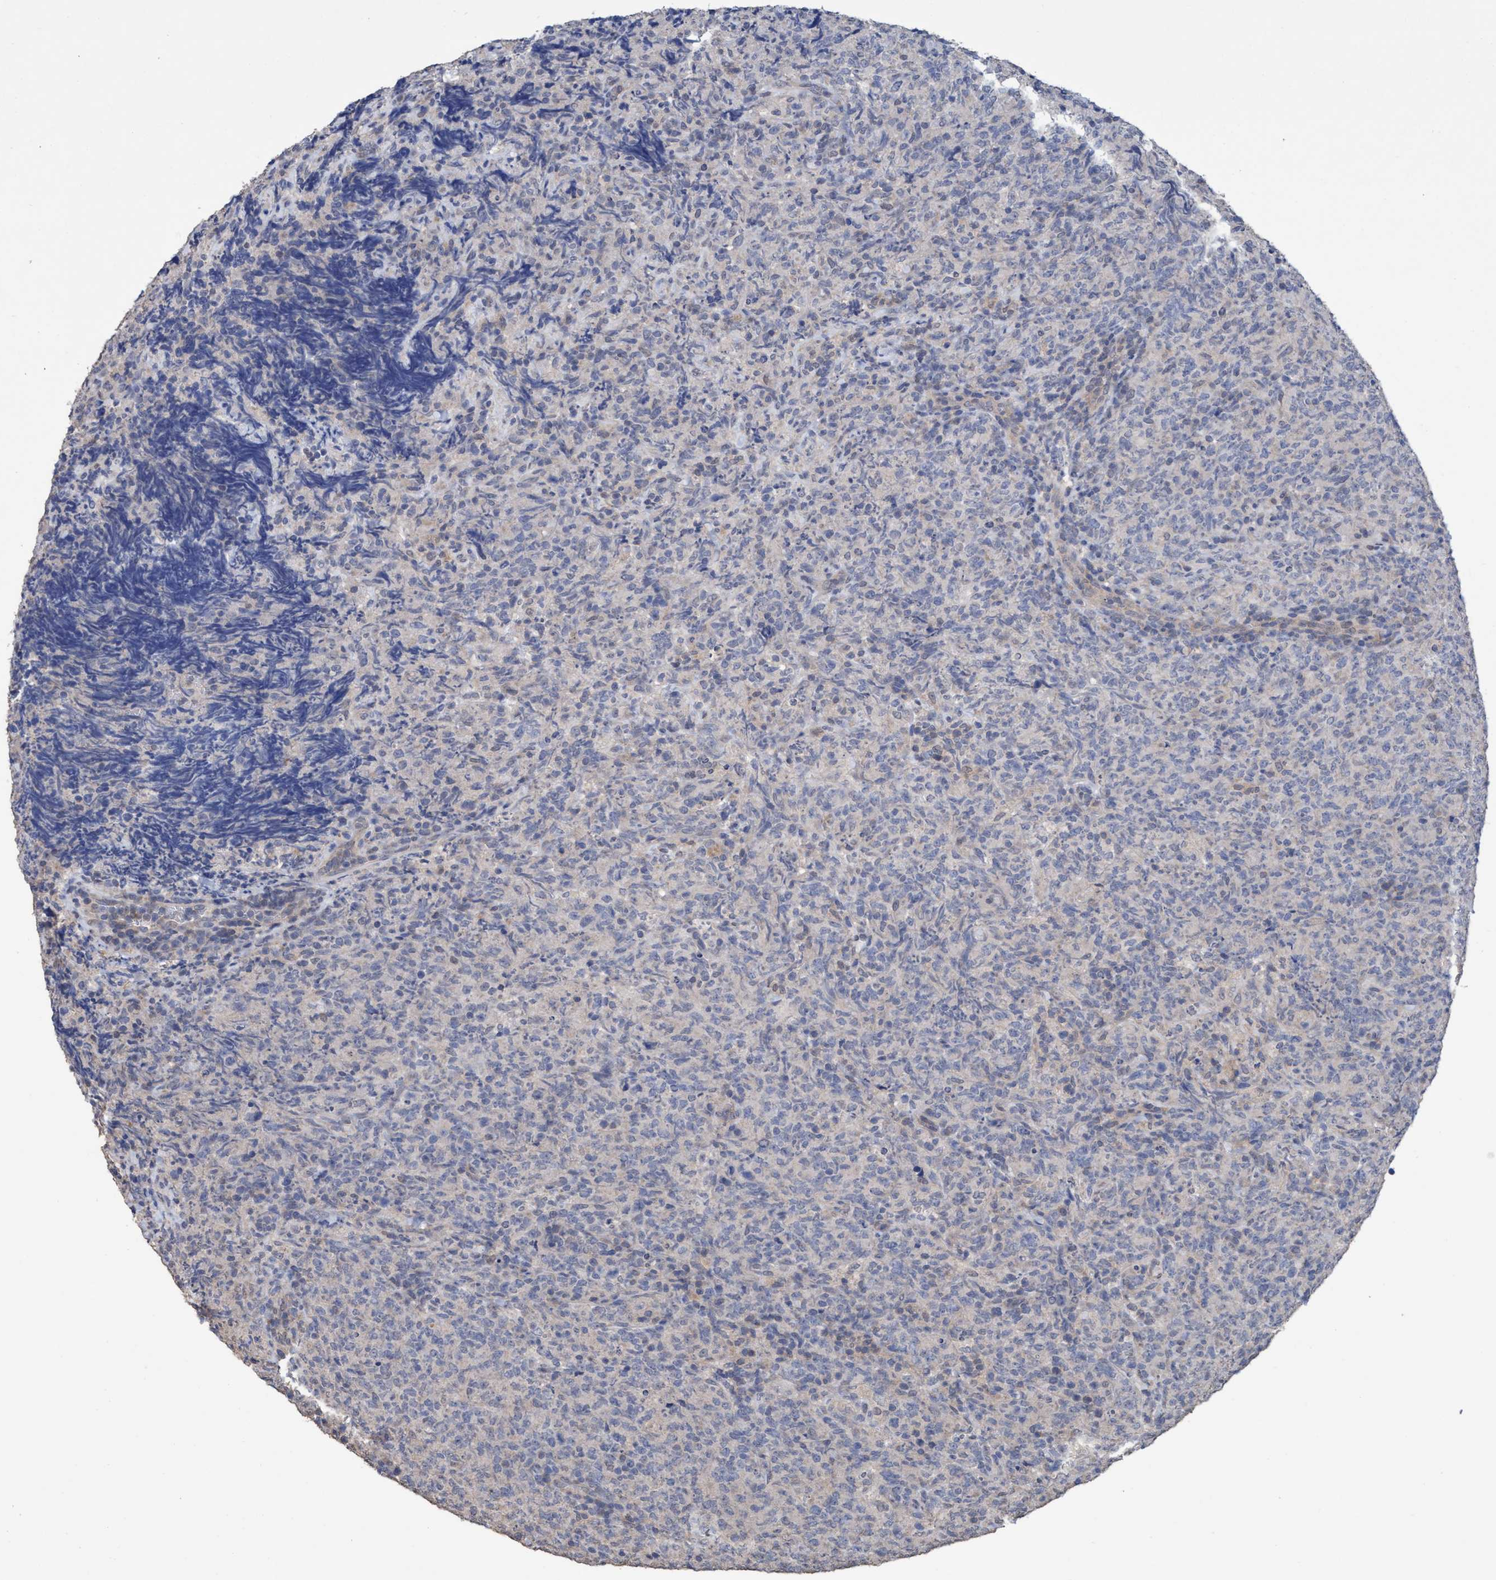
{"staining": {"intensity": "negative", "quantity": "none", "location": "none"}, "tissue": "lymphoma", "cell_type": "Tumor cells", "image_type": "cancer", "snomed": [{"axis": "morphology", "description": "Malignant lymphoma, non-Hodgkin's type, High grade"}, {"axis": "topography", "description": "Tonsil"}], "caption": "Tumor cells show no significant protein expression in high-grade malignant lymphoma, non-Hodgkin's type.", "gene": "GLOD4", "patient": {"sex": "female", "age": 36}}